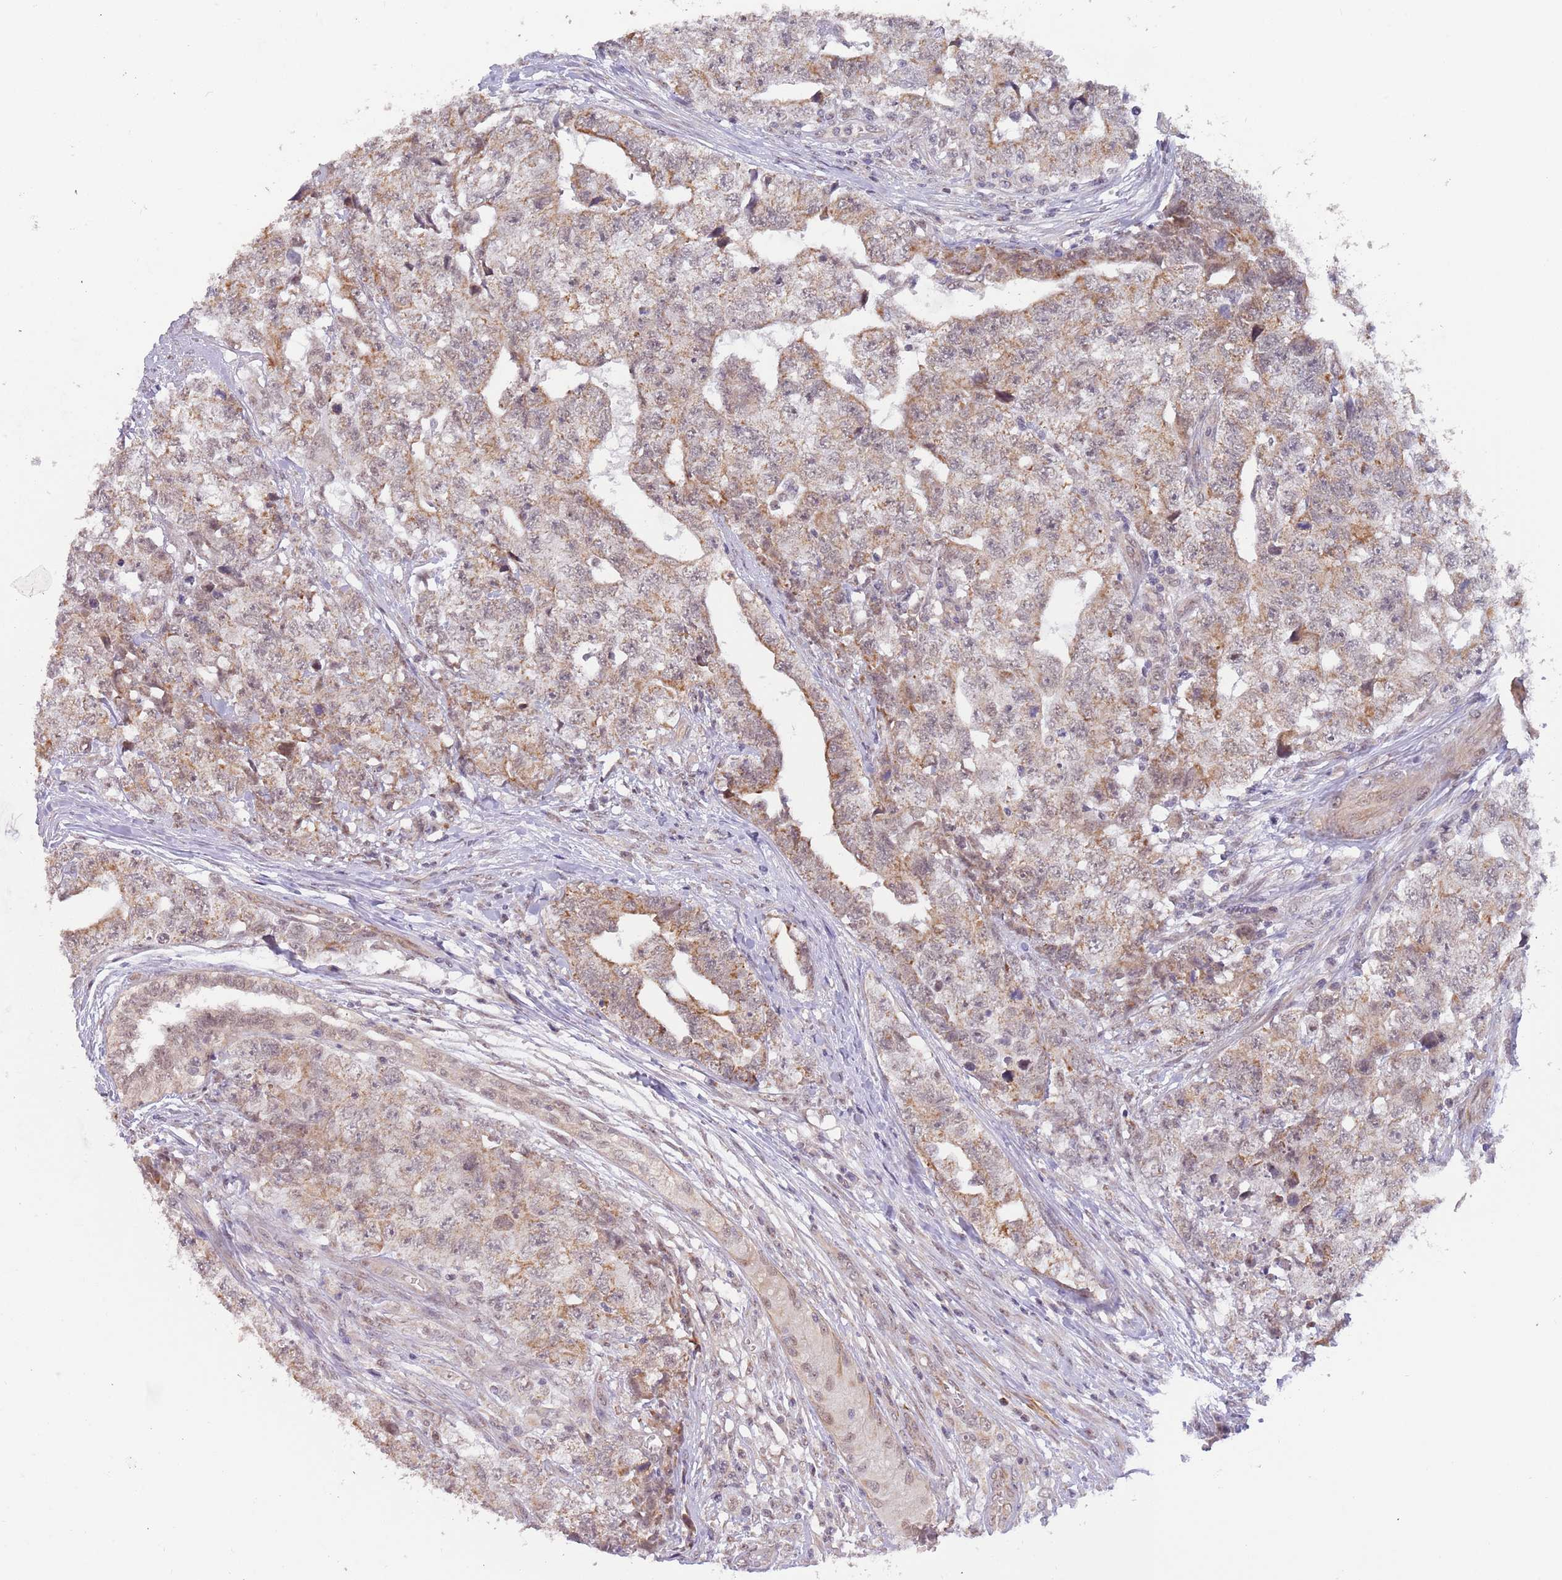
{"staining": {"intensity": "moderate", "quantity": ">75%", "location": "cytoplasmic/membranous,nuclear"}, "tissue": "testis cancer", "cell_type": "Tumor cells", "image_type": "cancer", "snomed": [{"axis": "morphology", "description": "Carcinoma, Embryonal, NOS"}, {"axis": "topography", "description": "Testis"}], "caption": "IHC of testis embryonal carcinoma reveals medium levels of moderate cytoplasmic/membranous and nuclear positivity in approximately >75% of tumor cells.", "gene": "UQCC3", "patient": {"sex": "male", "age": 31}}